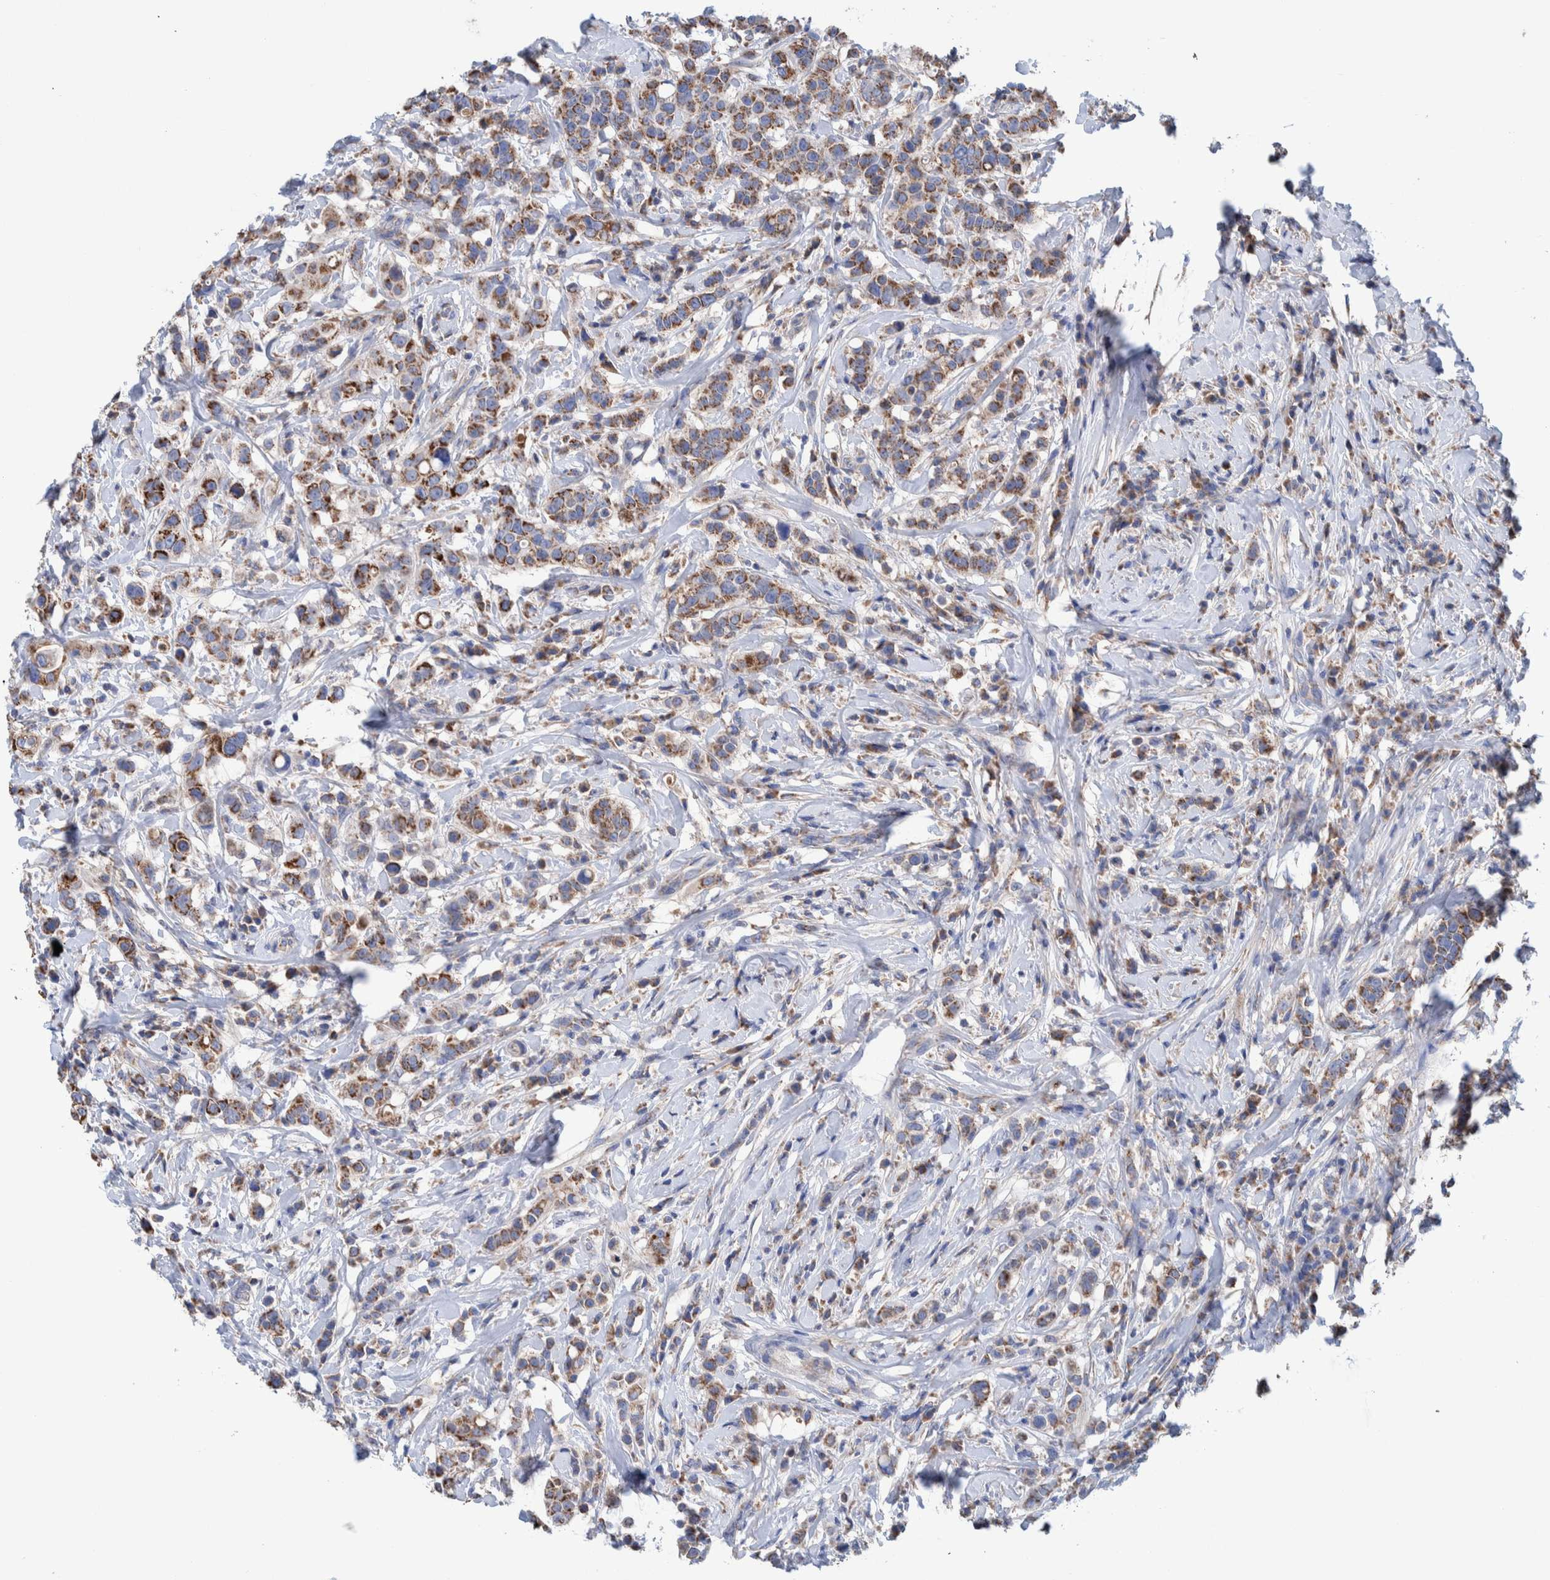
{"staining": {"intensity": "moderate", "quantity": ">75%", "location": "cytoplasmic/membranous"}, "tissue": "breast cancer", "cell_type": "Tumor cells", "image_type": "cancer", "snomed": [{"axis": "morphology", "description": "Duct carcinoma"}, {"axis": "topography", "description": "Breast"}], "caption": "IHC (DAB) staining of human invasive ductal carcinoma (breast) exhibits moderate cytoplasmic/membranous protein staining in about >75% of tumor cells.", "gene": "DECR1", "patient": {"sex": "female", "age": 27}}